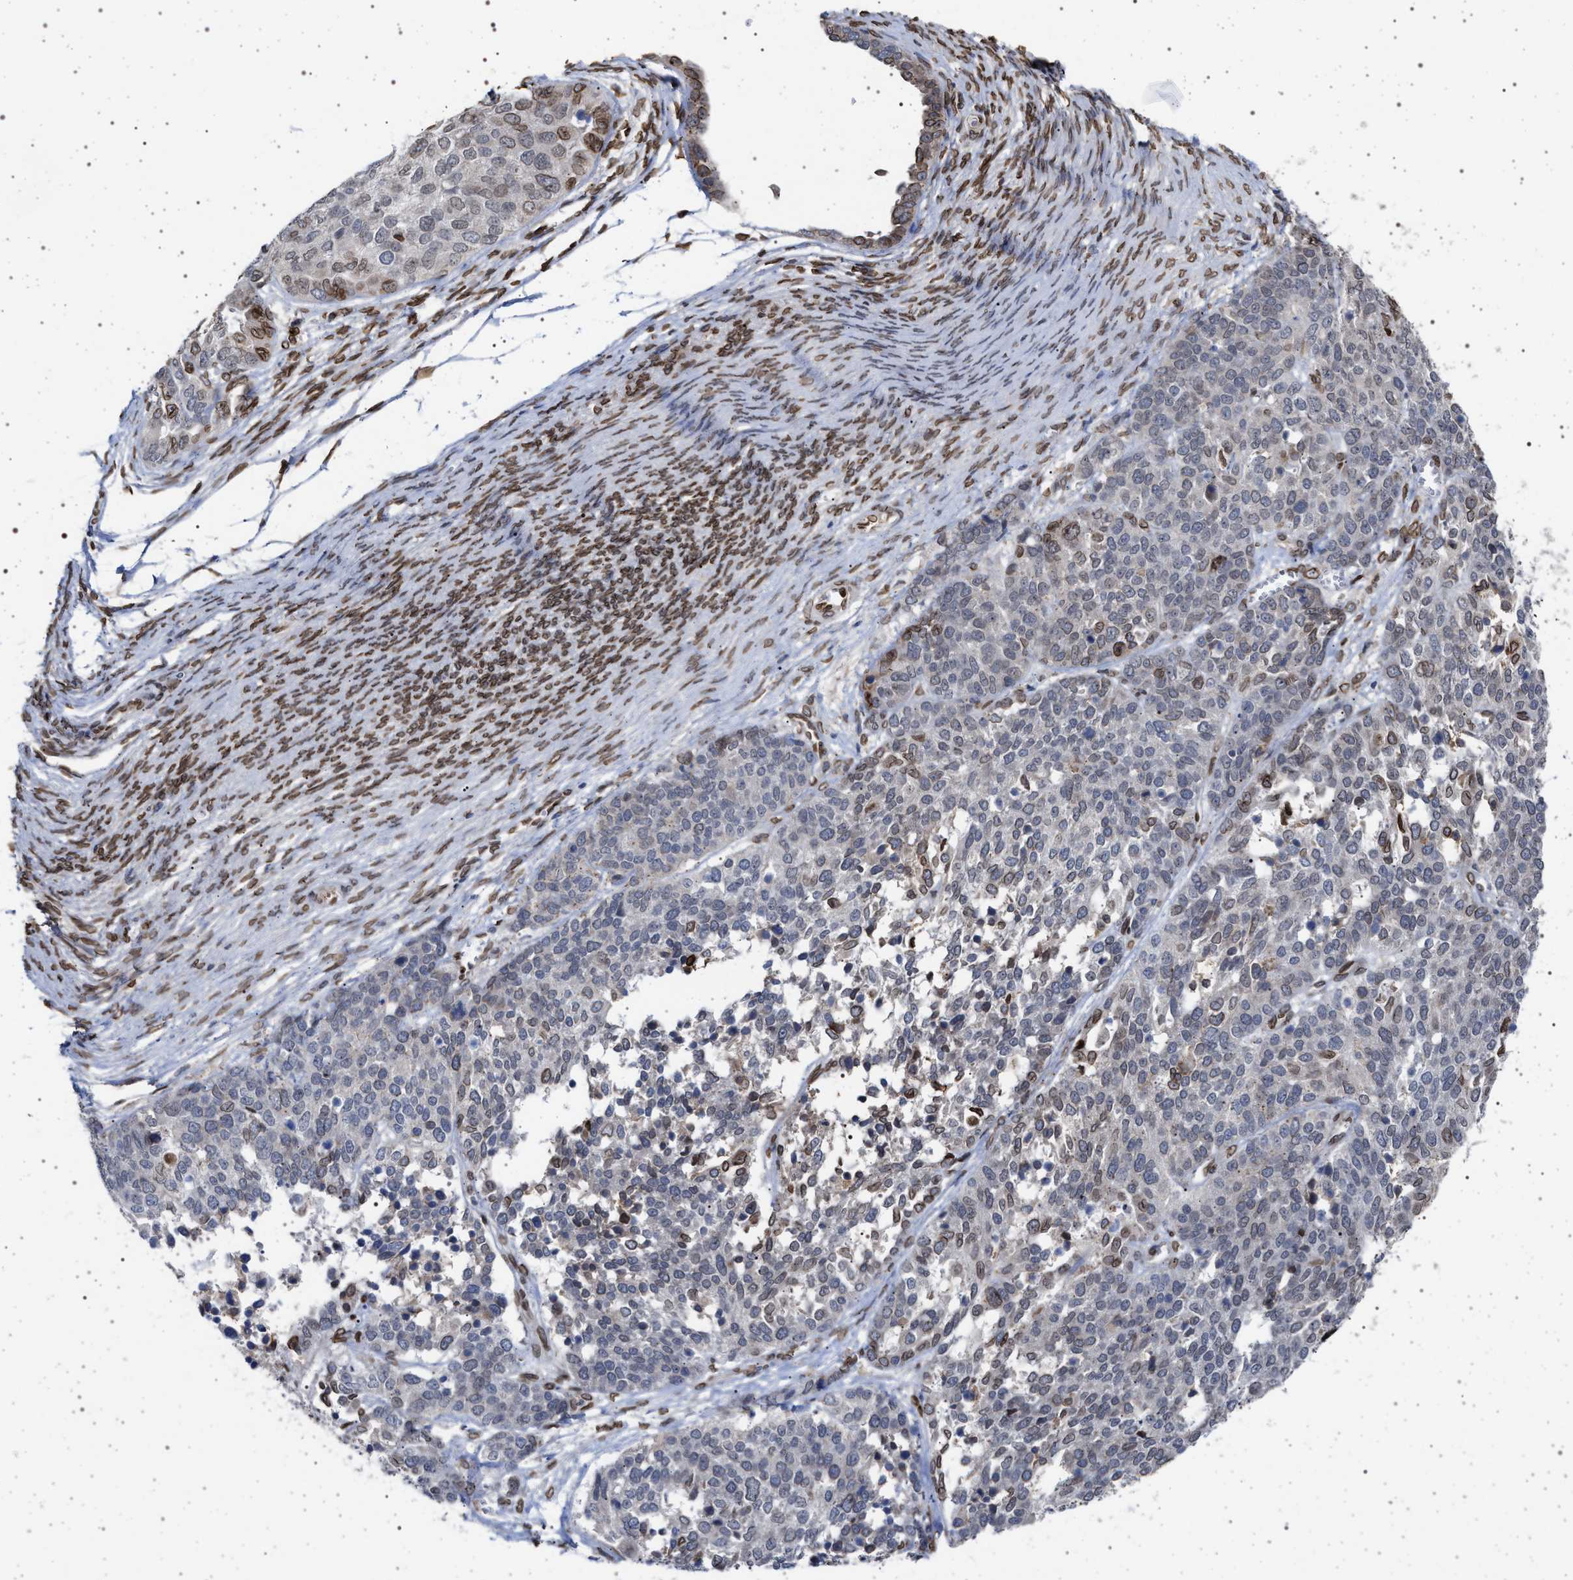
{"staining": {"intensity": "moderate", "quantity": "<25%", "location": "cytoplasmic/membranous,nuclear"}, "tissue": "ovarian cancer", "cell_type": "Tumor cells", "image_type": "cancer", "snomed": [{"axis": "morphology", "description": "Cystadenocarcinoma, serous, NOS"}, {"axis": "topography", "description": "Ovary"}], "caption": "Immunohistochemistry of human ovarian serous cystadenocarcinoma demonstrates low levels of moderate cytoplasmic/membranous and nuclear staining in approximately <25% of tumor cells.", "gene": "ING2", "patient": {"sex": "female", "age": 44}}